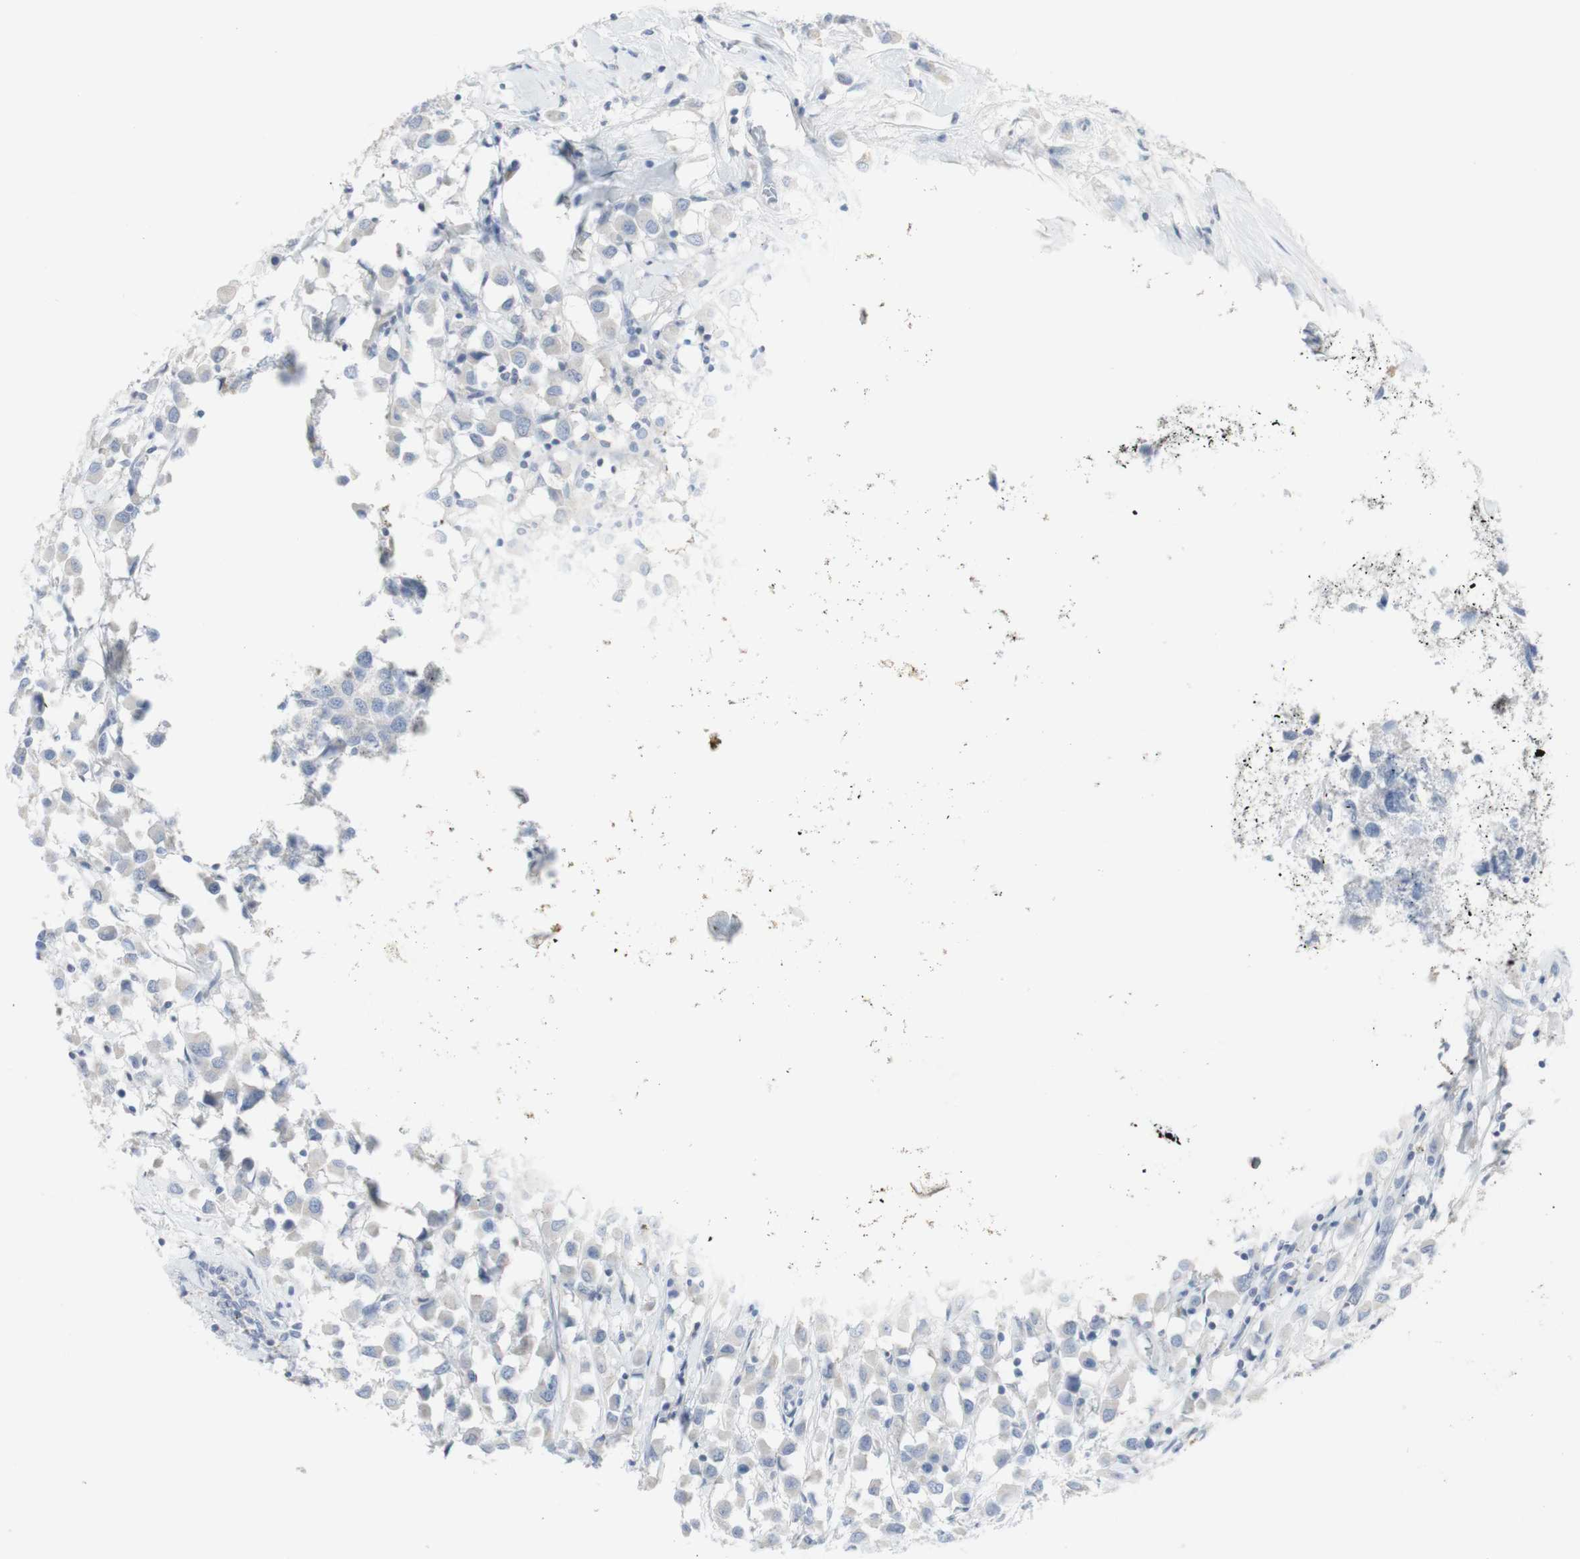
{"staining": {"intensity": "negative", "quantity": "none", "location": "none"}, "tissue": "breast cancer", "cell_type": "Tumor cells", "image_type": "cancer", "snomed": [{"axis": "morphology", "description": "Duct carcinoma"}, {"axis": "topography", "description": "Breast"}], "caption": "Breast cancer (intraductal carcinoma) was stained to show a protein in brown. There is no significant staining in tumor cells.", "gene": "CD207", "patient": {"sex": "female", "age": 61}}